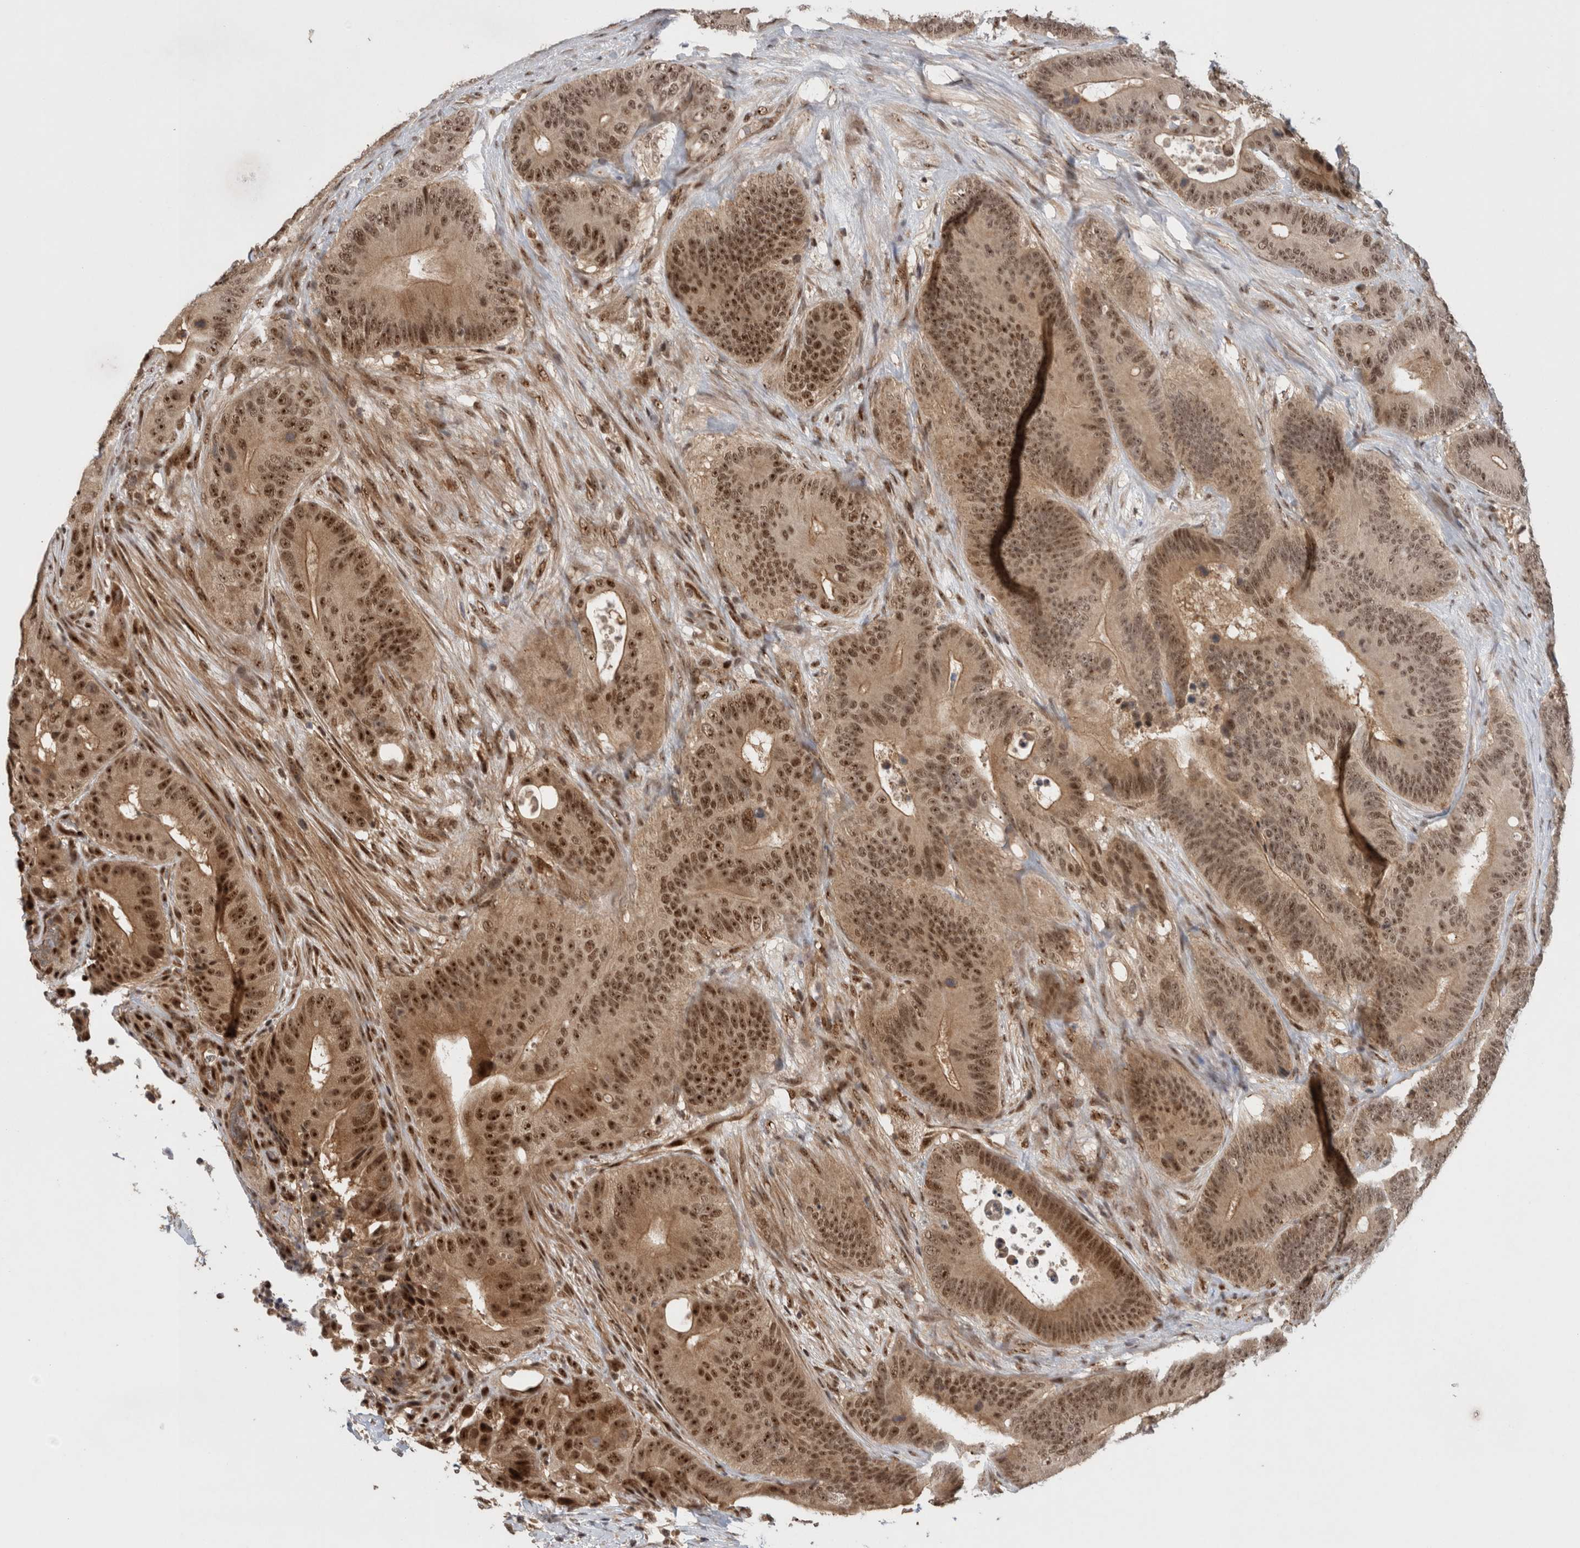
{"staining": {"intensity": "strong", "quantity": "25%-75%", "location": "nuclear"}, "tissue": "colorectal cancer", "cell_type": "Tumor cells", "image_type": "cancer", "snomed": [{"axis": "morphology", "description": "Adenocarcinoma, NOS"}, {"axis": "topography", "description": "Colon"}], "caption": "The image demonstrates immunohistochemical staining of colorectal adenocarcinoma. There is strong nuclear expression is present in approximately 25%-75% of tumor cells. (IHC, brightfield microscopy, high magnification).", "gene": "MPHOSPH6", "patient": {"sex": "male", "age": 83}}